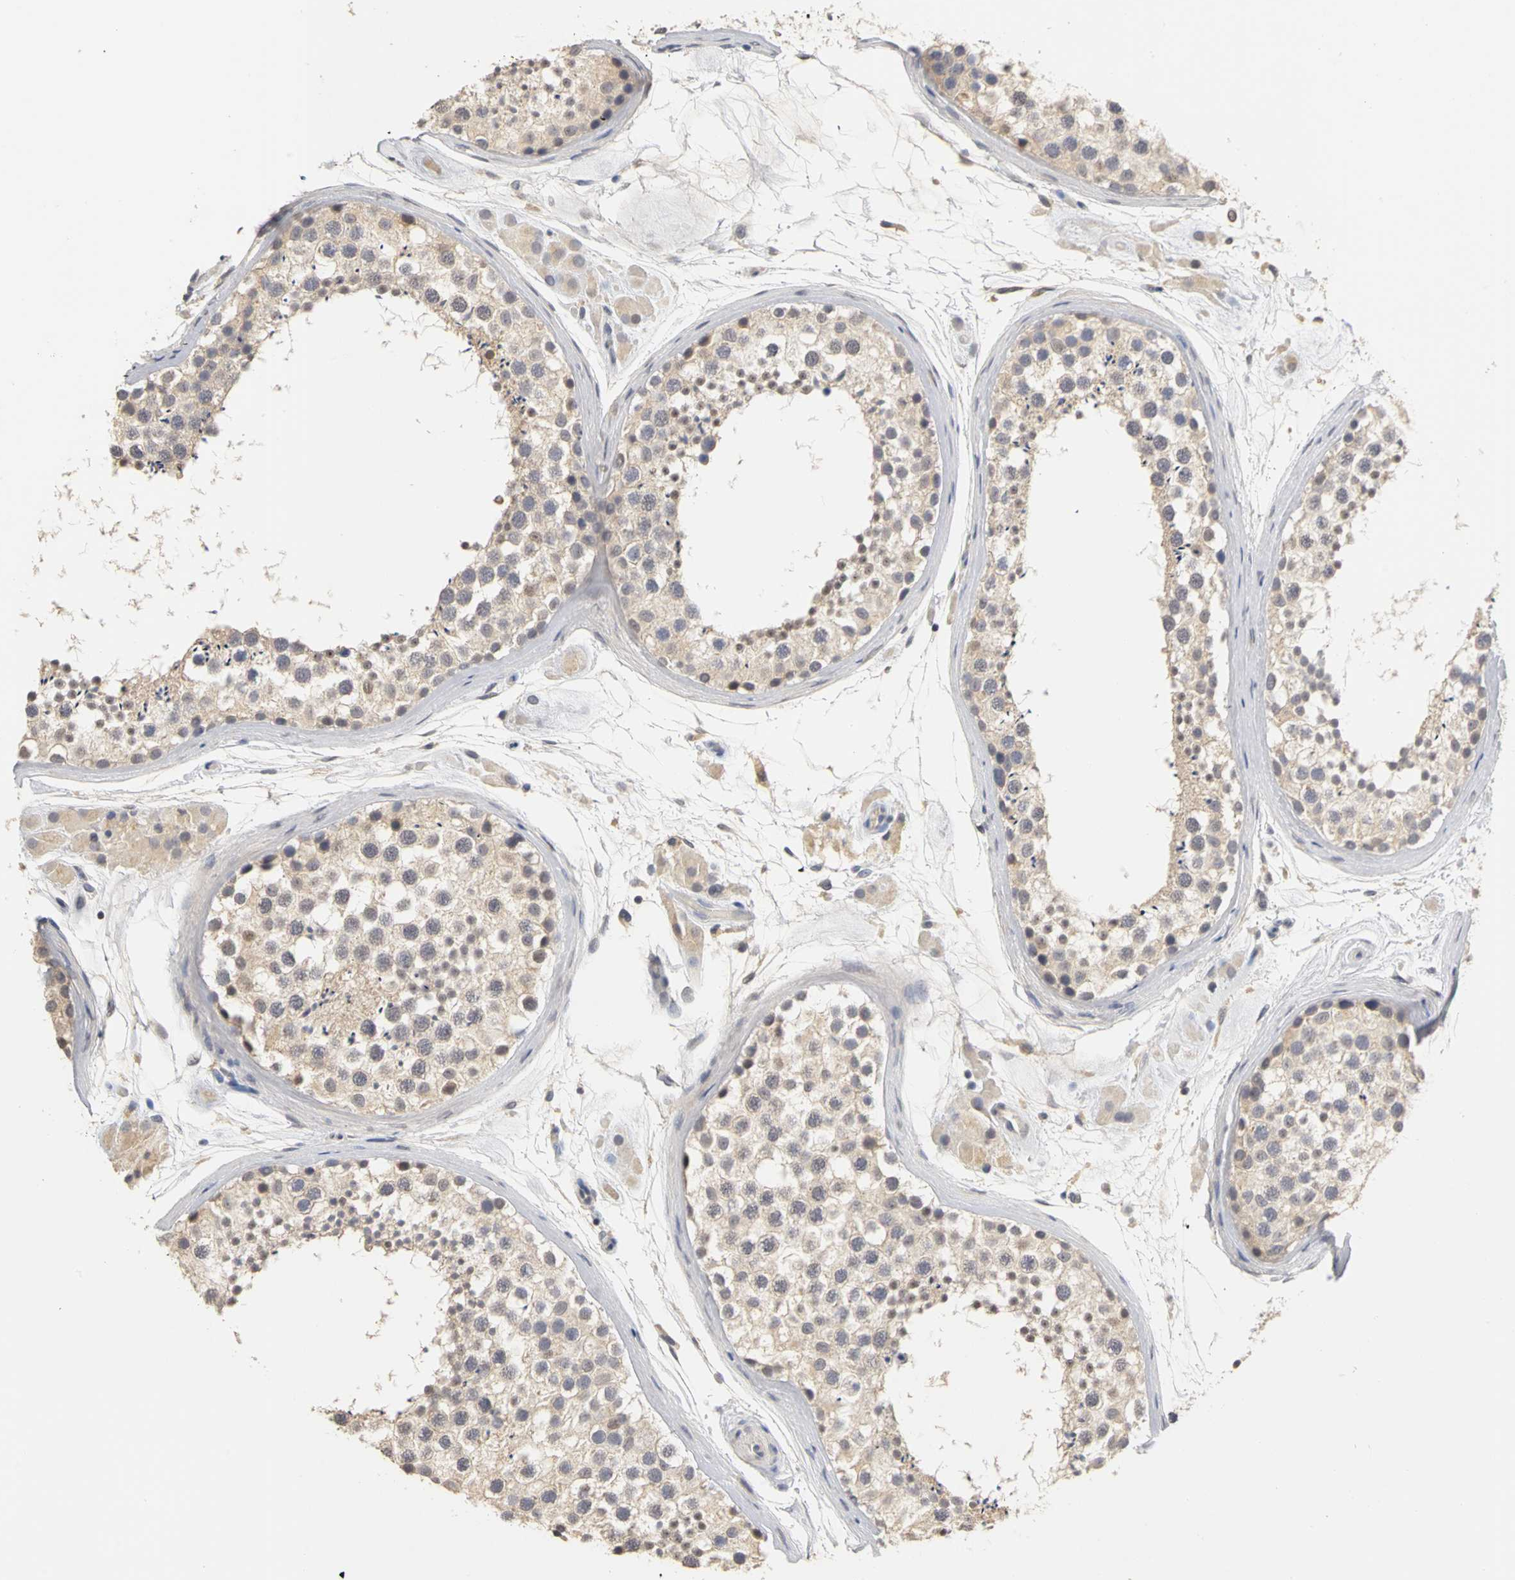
{"staining": {"intensity": "weak", "quantity": "25%-75%", "location": "cytoplasmic/membranous,nuclear"}, "tissue": "testis", "cell_type": "Cells in seminiferous ducts", "image_type": "normal", "snomed": [{"axis": "morphology", "description": "Normal tissue, NOS"}, {"axis": "topography", "description": "Testis"}], "caption": "Benign testis reveals weak cytoplasmic/membranous,nuclear expression in about 25%-75% of cells in seminiferous ducts The staining was performed using DAB (3,3'-diaminobenzidine), with brown indicating positive protein expression. Nuclei are stained blue with hematoxylin..", "gene": "PGR", "patient": {"sex": "male", "age": 46}}